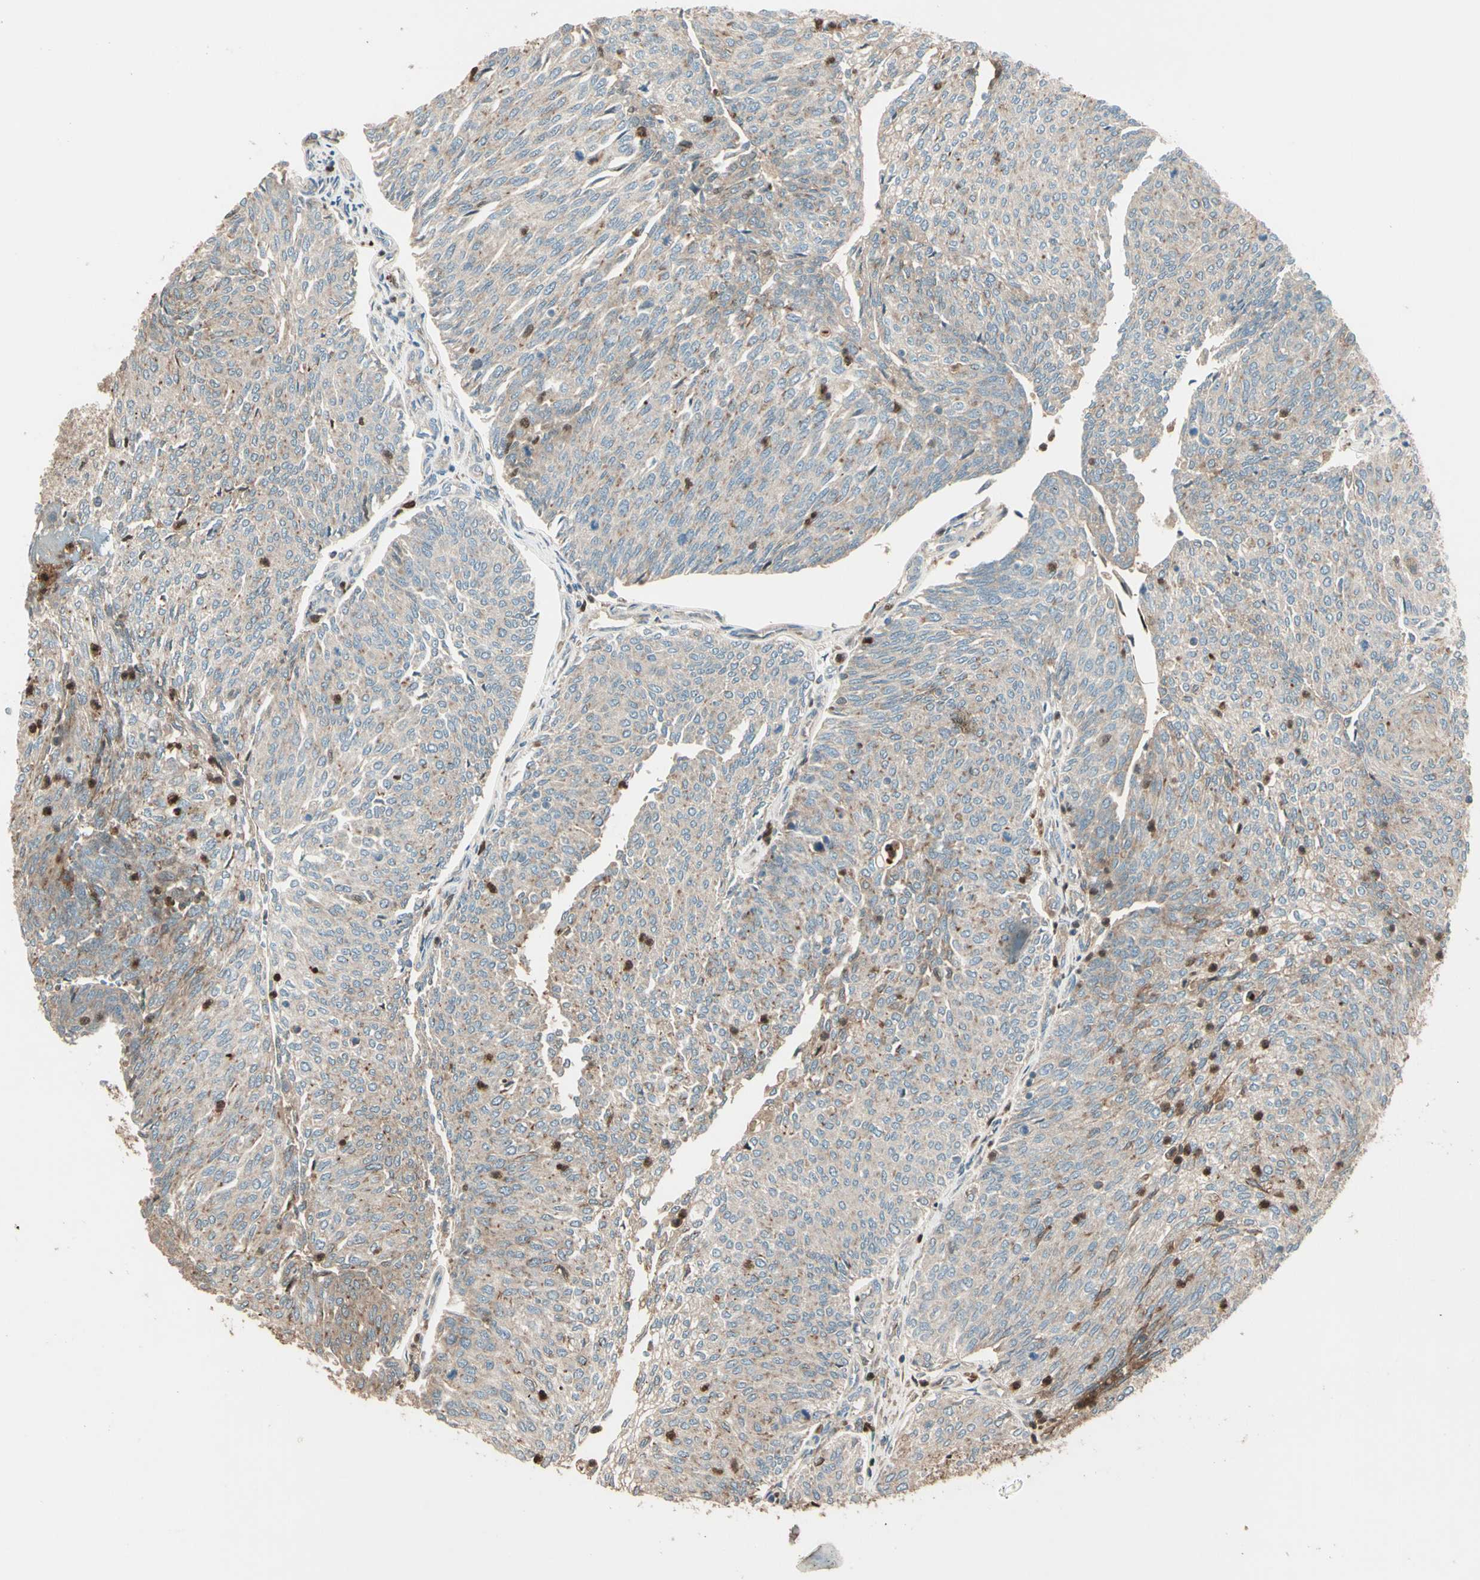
{"staining": {"intensity": "weak", "quantity": "25%-75%", "location": "cytoplasmic/membranous"}, "tissue": "urothelial cancer", "cell_type": "Tumor cells", "image_type": "cancer", "snomed": [{"axis": "morphology", "description": "Urothelial carcinoma, Low grade"}, {"axis": "topography", "description": "Urinary bladder"}], "caption": "Brown immunohistochemical staining in human urothelial cancer shows weak cytoplasmic/membranous staining in about 25%-75% of tumor cells.", "gene": "STX11", "patient": {"sex": "female", "age": 79}}